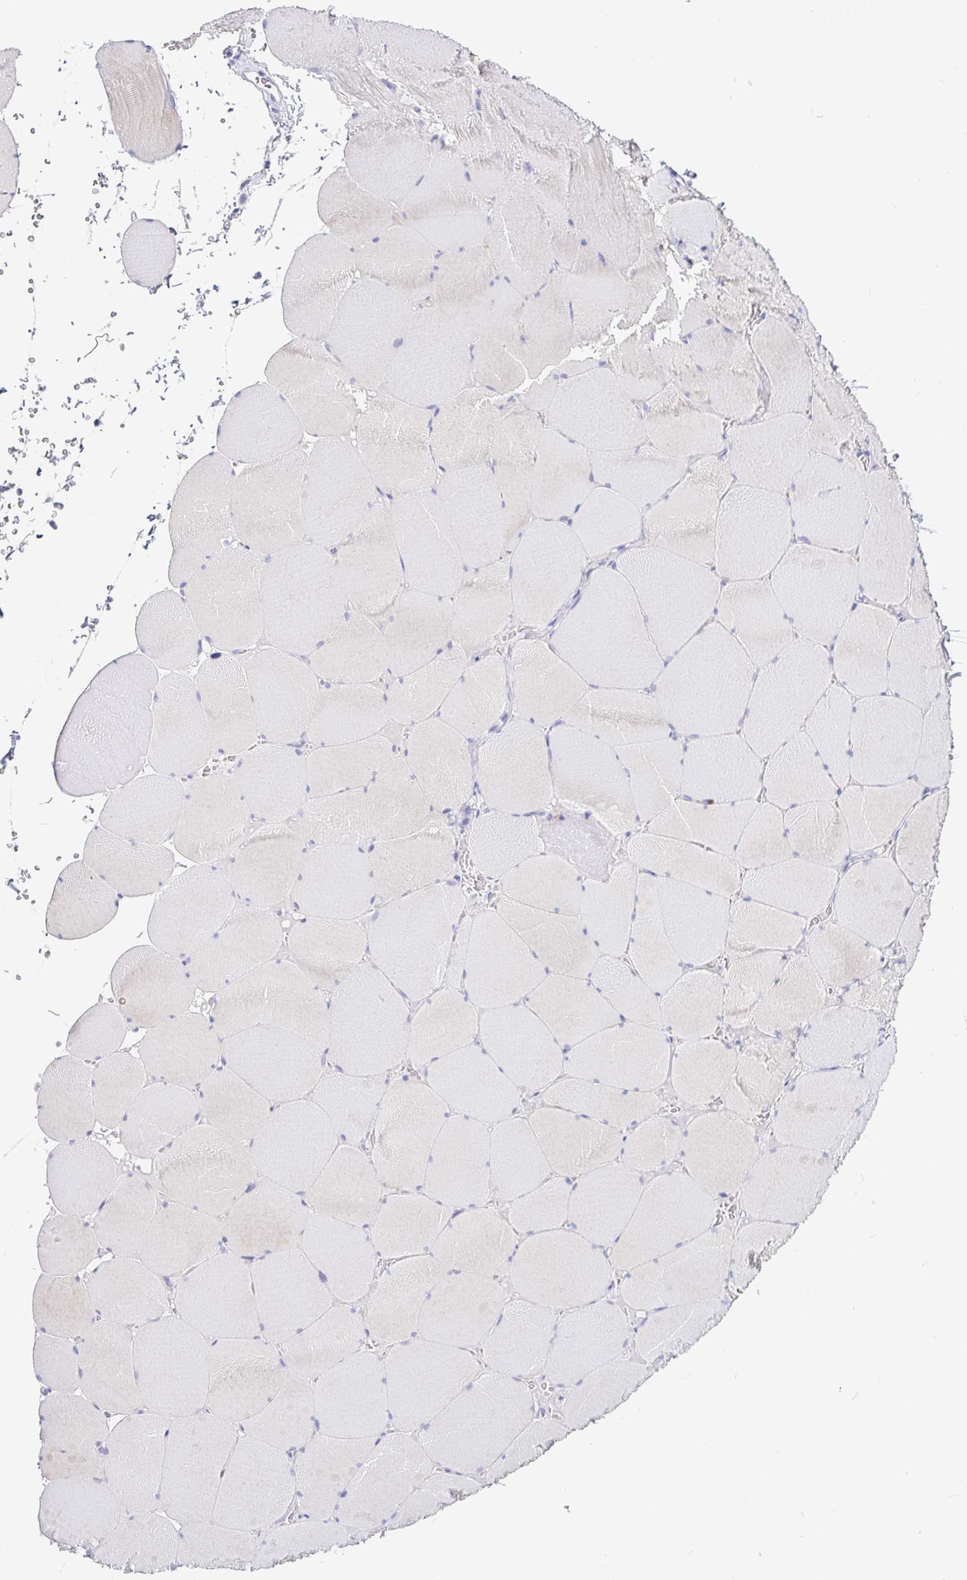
{"staining": {"intensity": "negative", "quantity": "none", "location": "none"}, "tissue": "skeletal muscle", "cell_type": "Myocytes", "image_type": "normal", "snomed": [{"axis": "morphology", "description": "Normal tissue, NOS"}, {"axis": "topography", "description": "Skeletal muscle"}, {"axis": "topography", "description": "Head-Neck"}], "caption": "A high-resolution micrograph shows immunohistochemistry (IHC) staining of benign skeletal muscle, which exhibits no significant staining in myocytes. Brightfield microscopy of immunohistochemistry (IHC) stained with DAB (brown) and hematoxylin (blue), captured at high magnification.", "gene": "TPTE", "patient": {"sex": "male", "age": 66}}